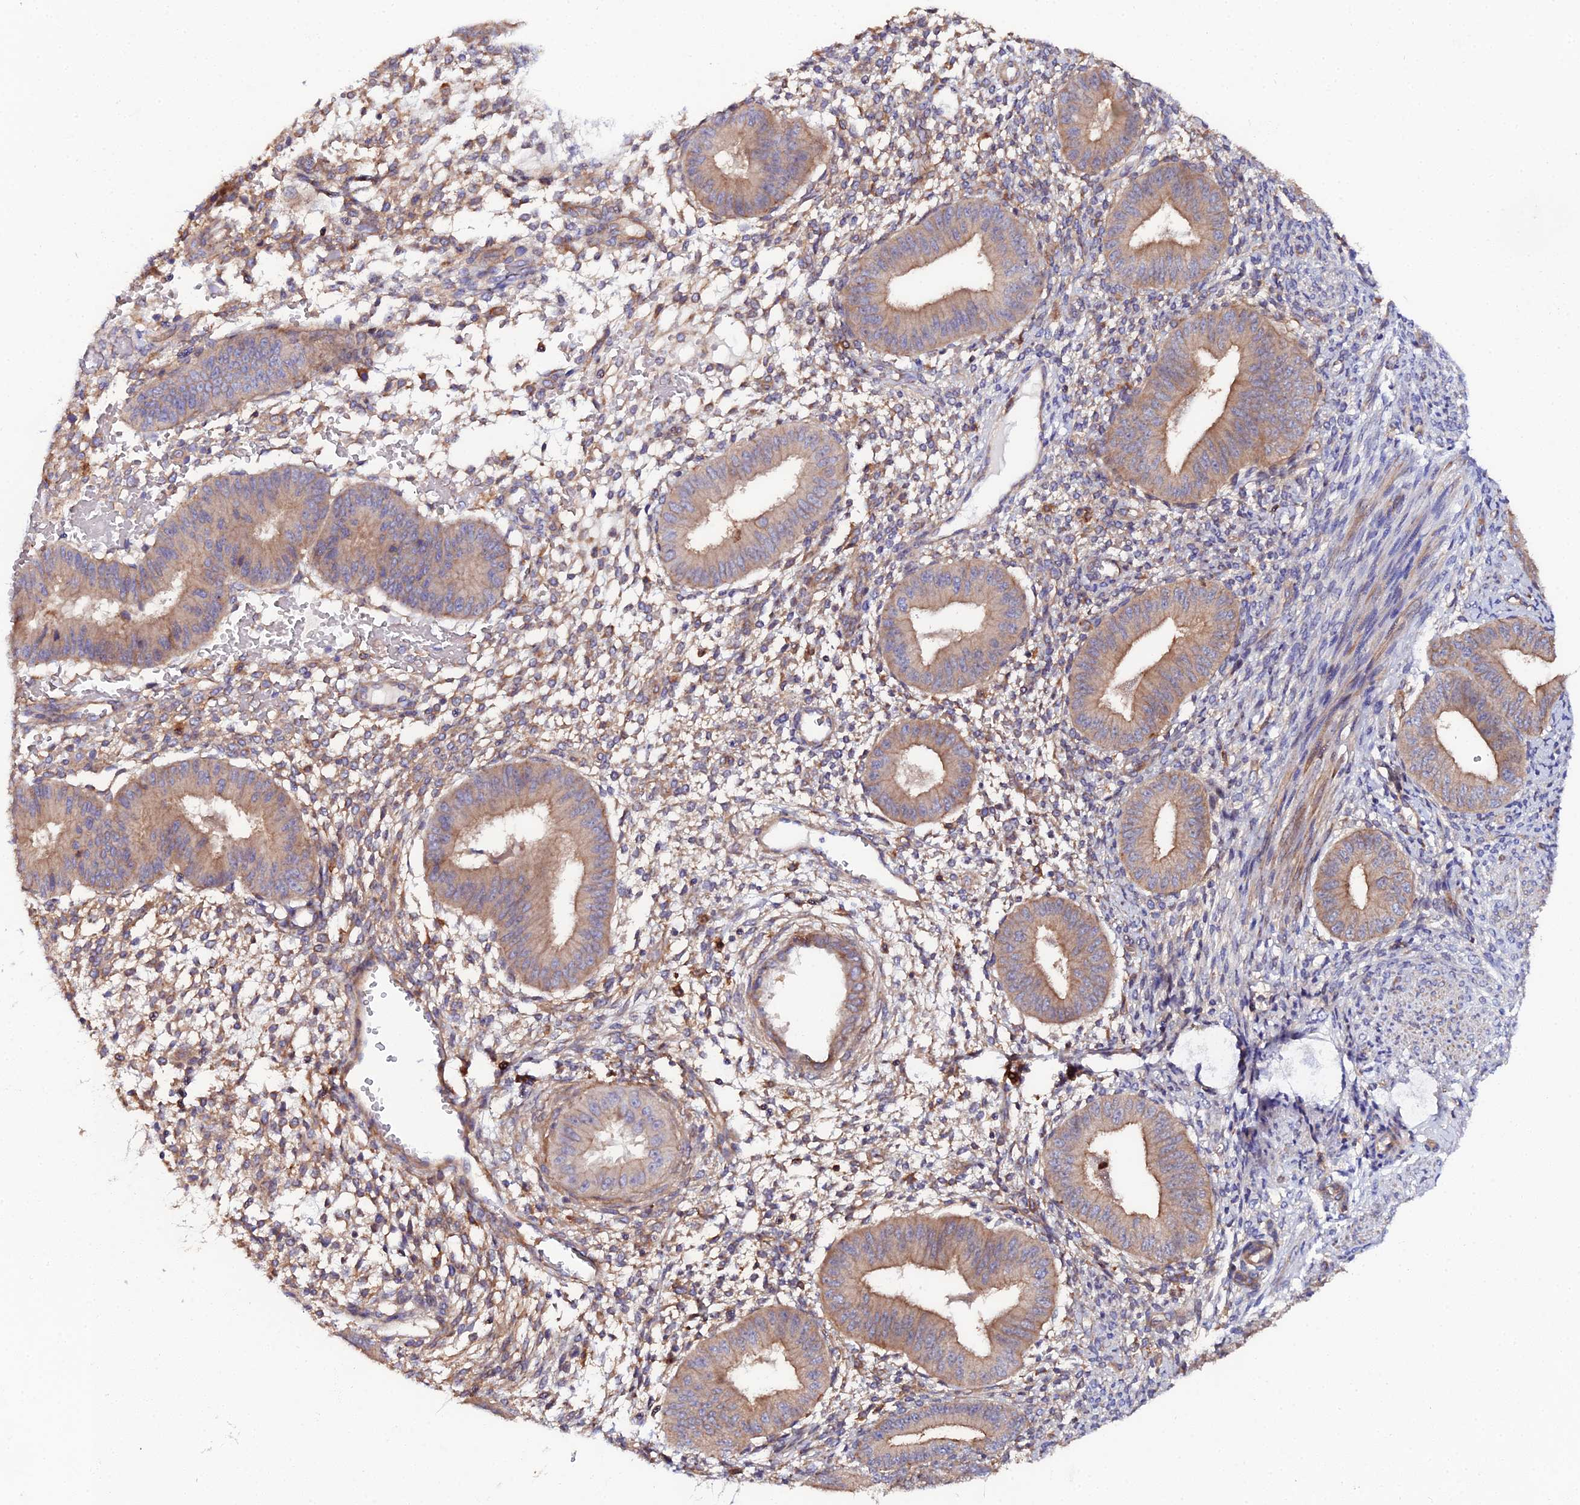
{"staining": {"intensity": "moderate", "quantity": "25%-75%", "location": "cytoplasmic/membranous"}, "tissue": "endometrium", "cell_type": "Cells in endometrial stroma", "image_type": "normal", "snomed": [{"axis": "morphology", "description": "Normal tissue, NOS"}, {"axis": "topography", "description": "Endometrium"}], "caption": "DAB (3,3'-diaminobenzidine) immunohistochemical staining of benign endometrium shows moderate cytoplasmic/membranous protein expression in about 25%-75% of cells in endometrial stroma.", "gene": "GNG5B", "patient": {"sex": "female", "age": 49}}